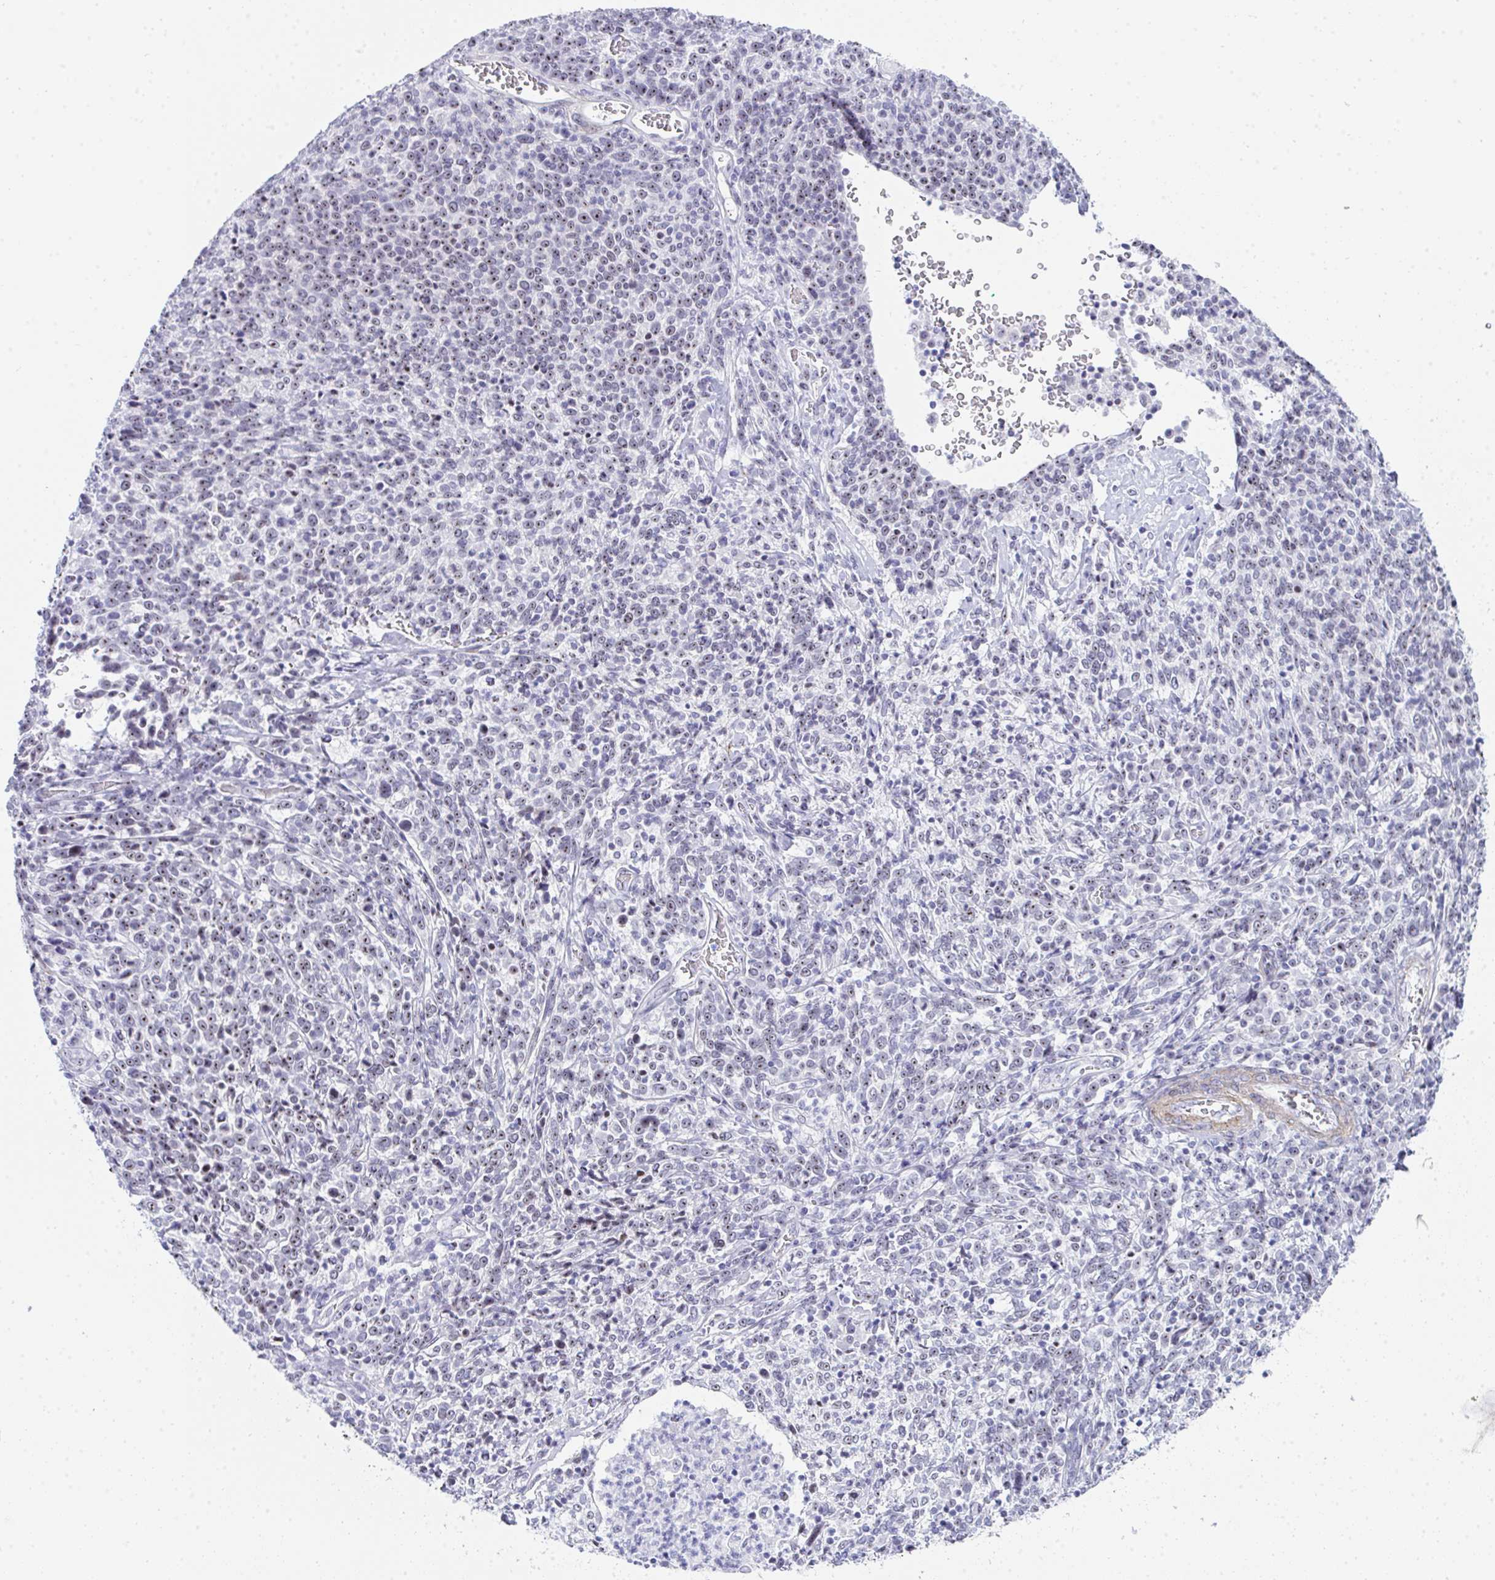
{"staining": {"intensity": "weak", "quantity": "25%-75%", "location": "nuclear"}, "tissue": "cervical cancer", "cell_type": "Tumor cells", "image_type": "cancer", "snomed": [{"axis": "morphology", "description": "Squamous cell carcinoma, NOS"}, {"axis": "topography", "description": "Cervix"}], "caption": "Human cervical cancer stained for a protein (brown) exhibits weak nuclear positive positivity in approximately 25%-75% of tumor cells.", "gene": "NOP10", "patient": {"sex": "female", "age": 46}}